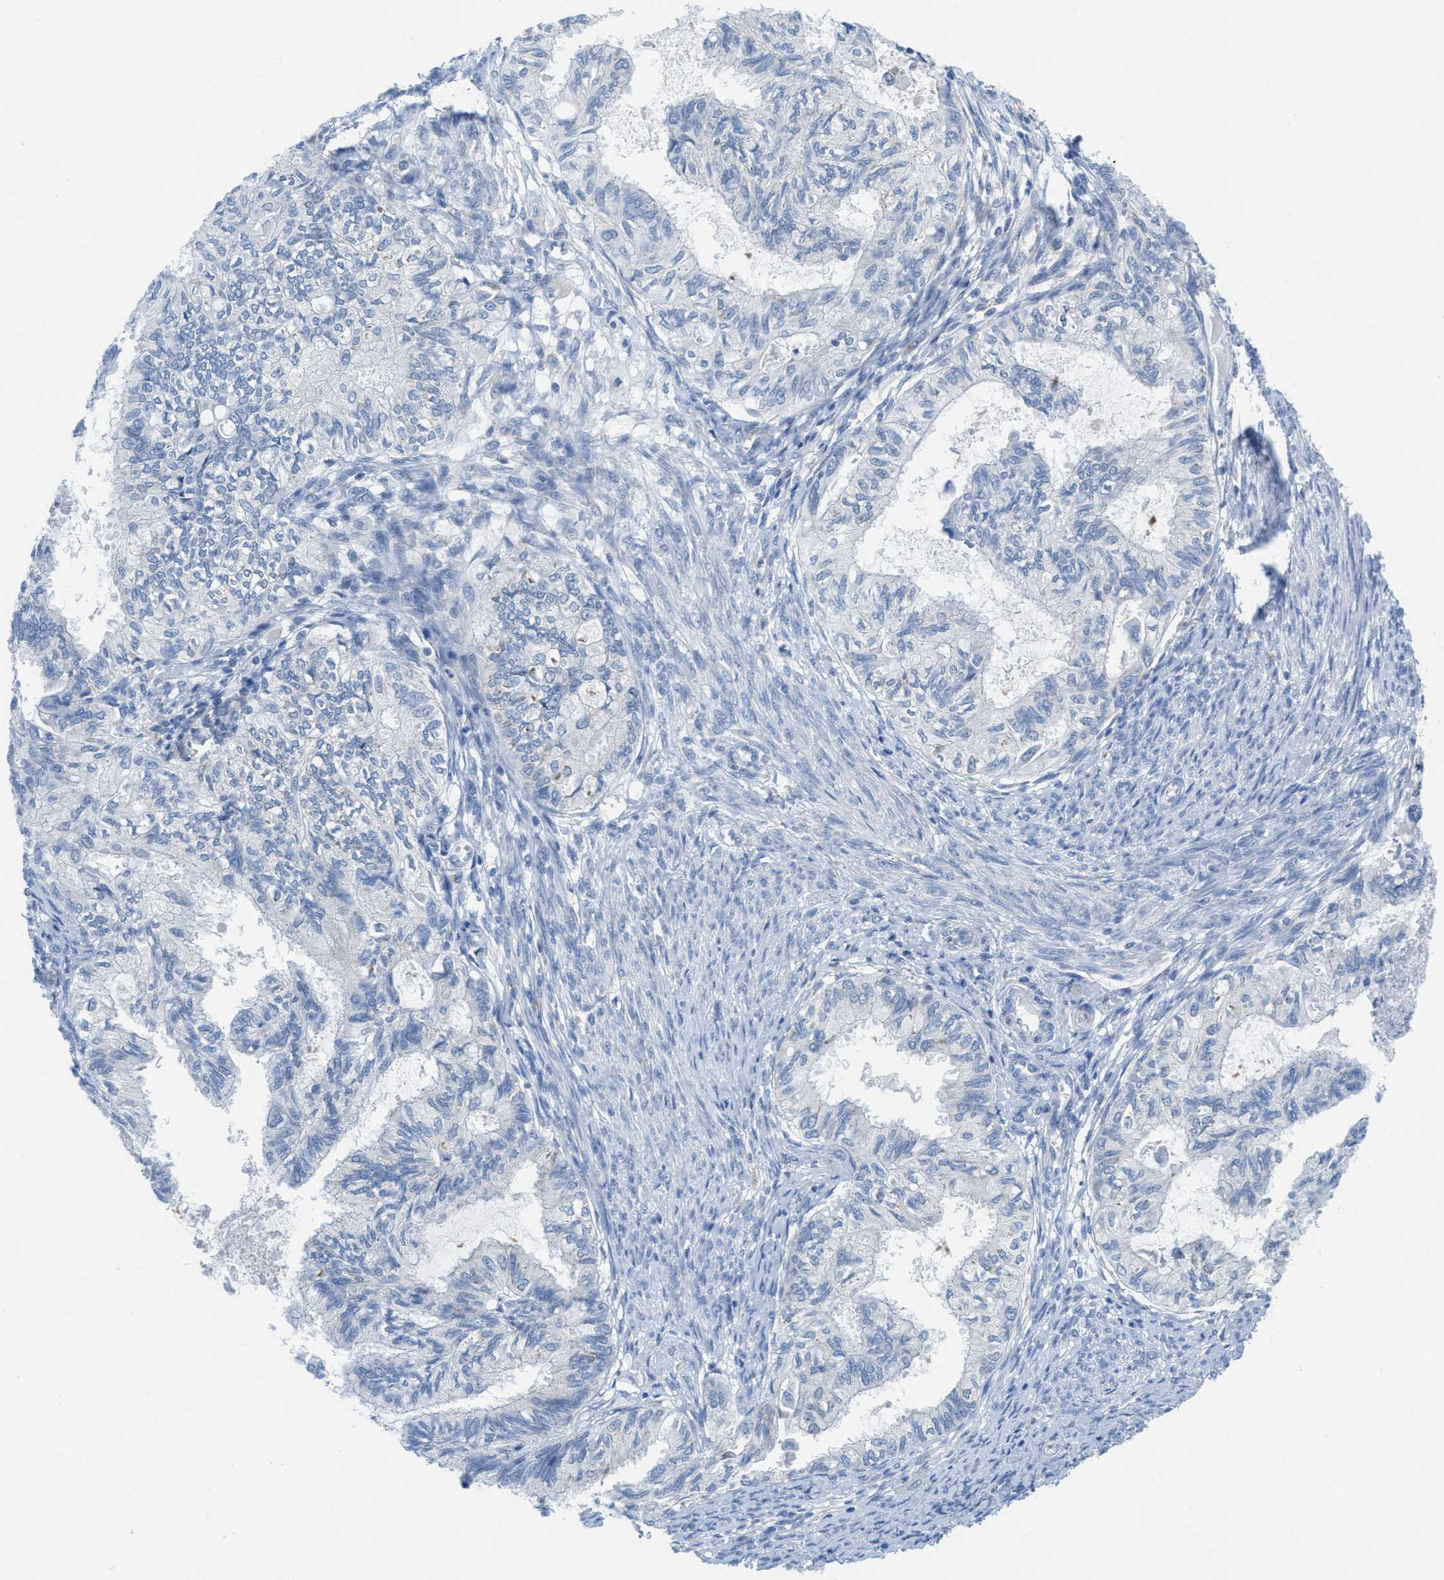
{"staining": {"intensity": "negative", "quantity": "none", "location": "none"}, "tissue": "cervical cancer", "cell_type": "Tumor cells", "image_type": "cancer", "snomed": [{"axis": "morphology", "description": "Normal tissue, NOS"}, {"axis": "morphology", "description": "Adenocarcinoma, NOS"}, {"axis": "topography", "description": "Cervix"}, {"axis": "topography", "description": "Endometrium"}], "caption": "Cervical cancer (adenocarcinoma) stained for a protein using immunohistochemistry shows no staining tumor cells.", "gene": "PTDSS1", "patient": {"sex": "female", "age": 86}}